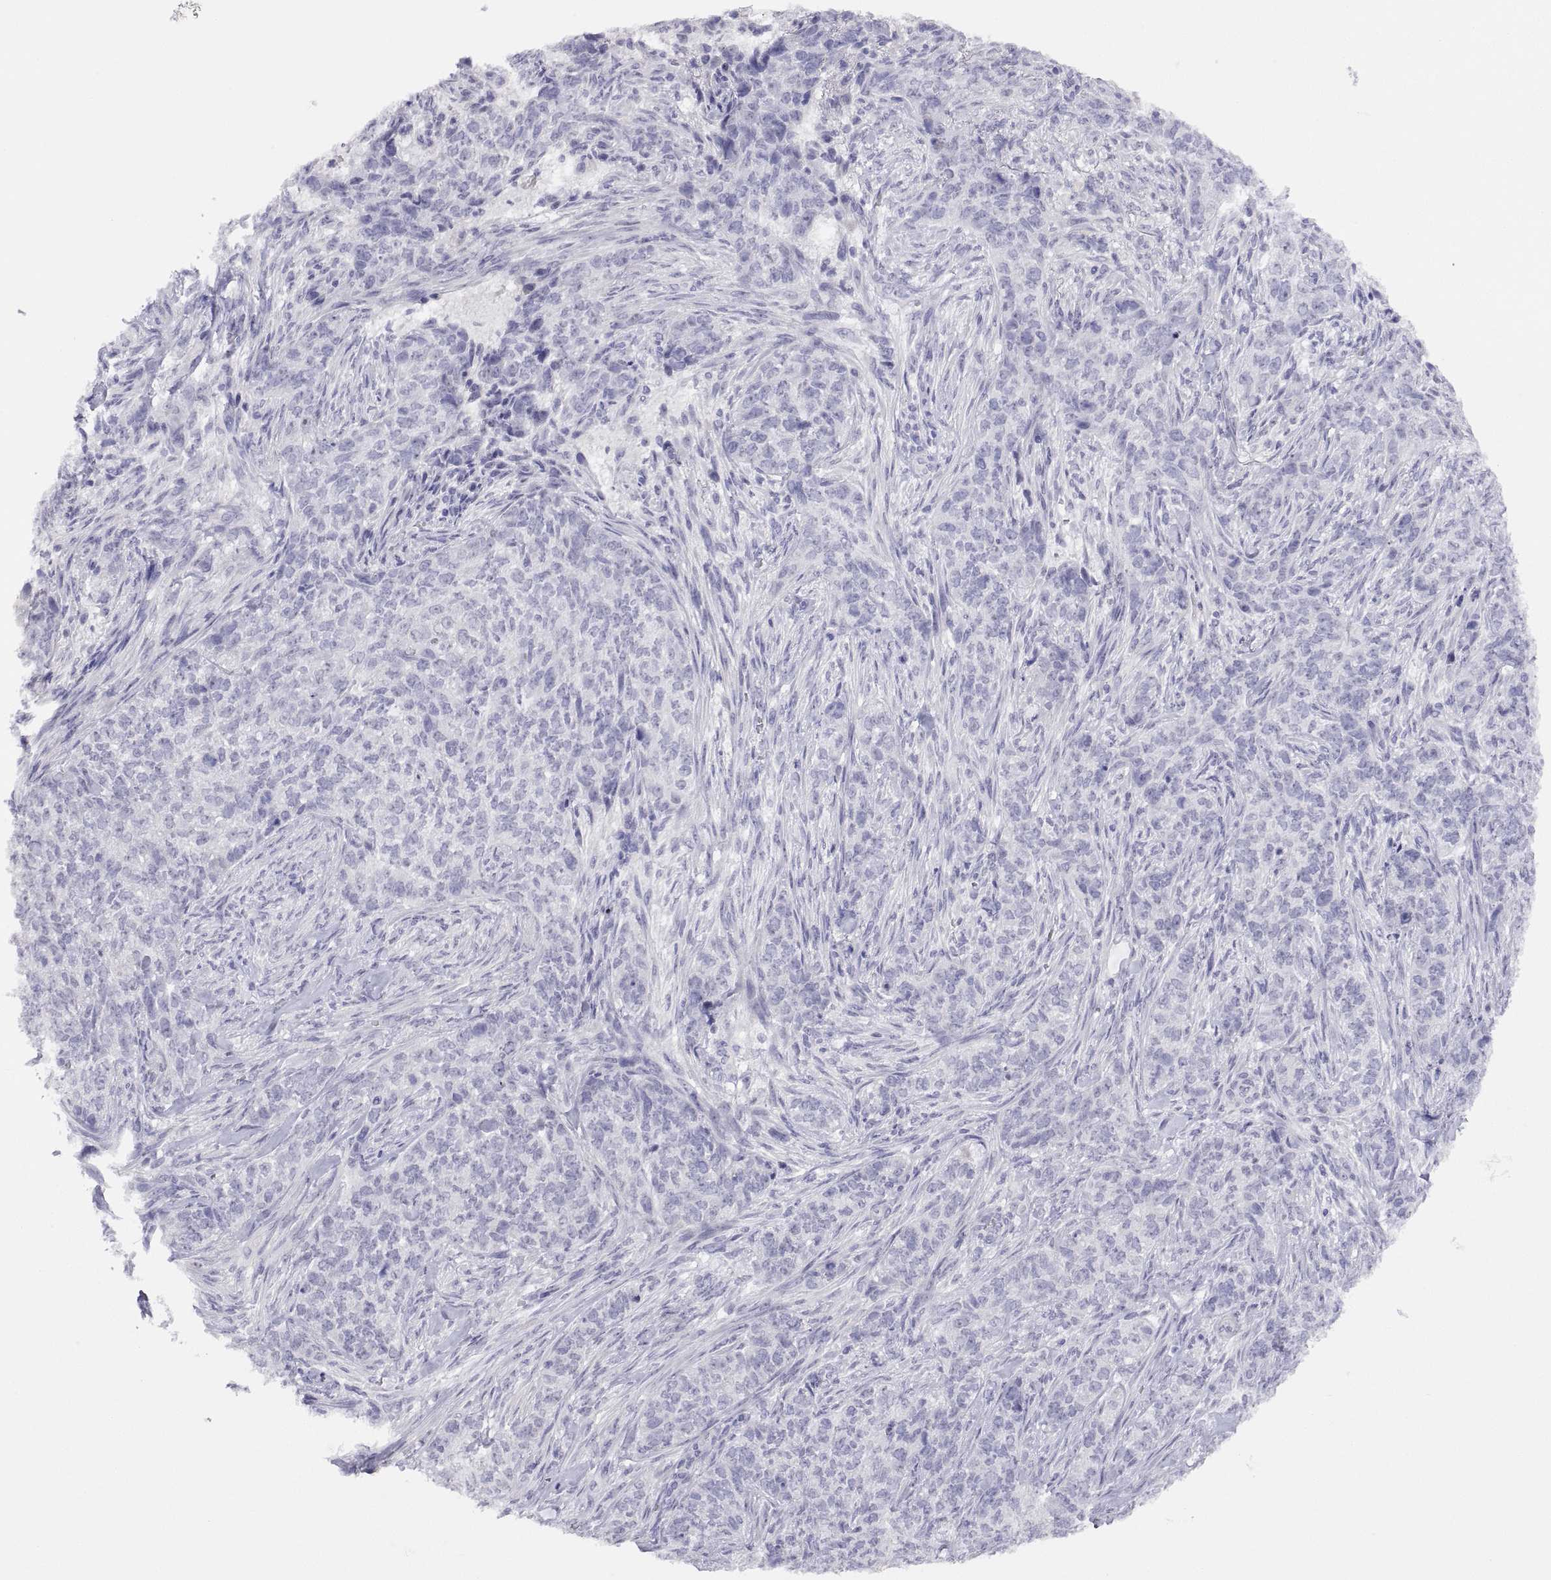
{"staining": {"intensity": "negative", "quantity": "none", "location": "none"}, "tissue": "skin cancer", "cell_type": "Tumor cells", "image_type": "cancer", "snomed": [{"axis": "morphology", "description": "Basal cell carcinoma"}, {"axis": "topography", "description": "Skin"}], "caption": "A high-resolution histopathology image shows immunohistochemistry staining of basal cell carcinoma (skin), which displays no significant expression in tumor cells.", "gene": "VSX2", "patient": {"sex": "female", "age": 69}}